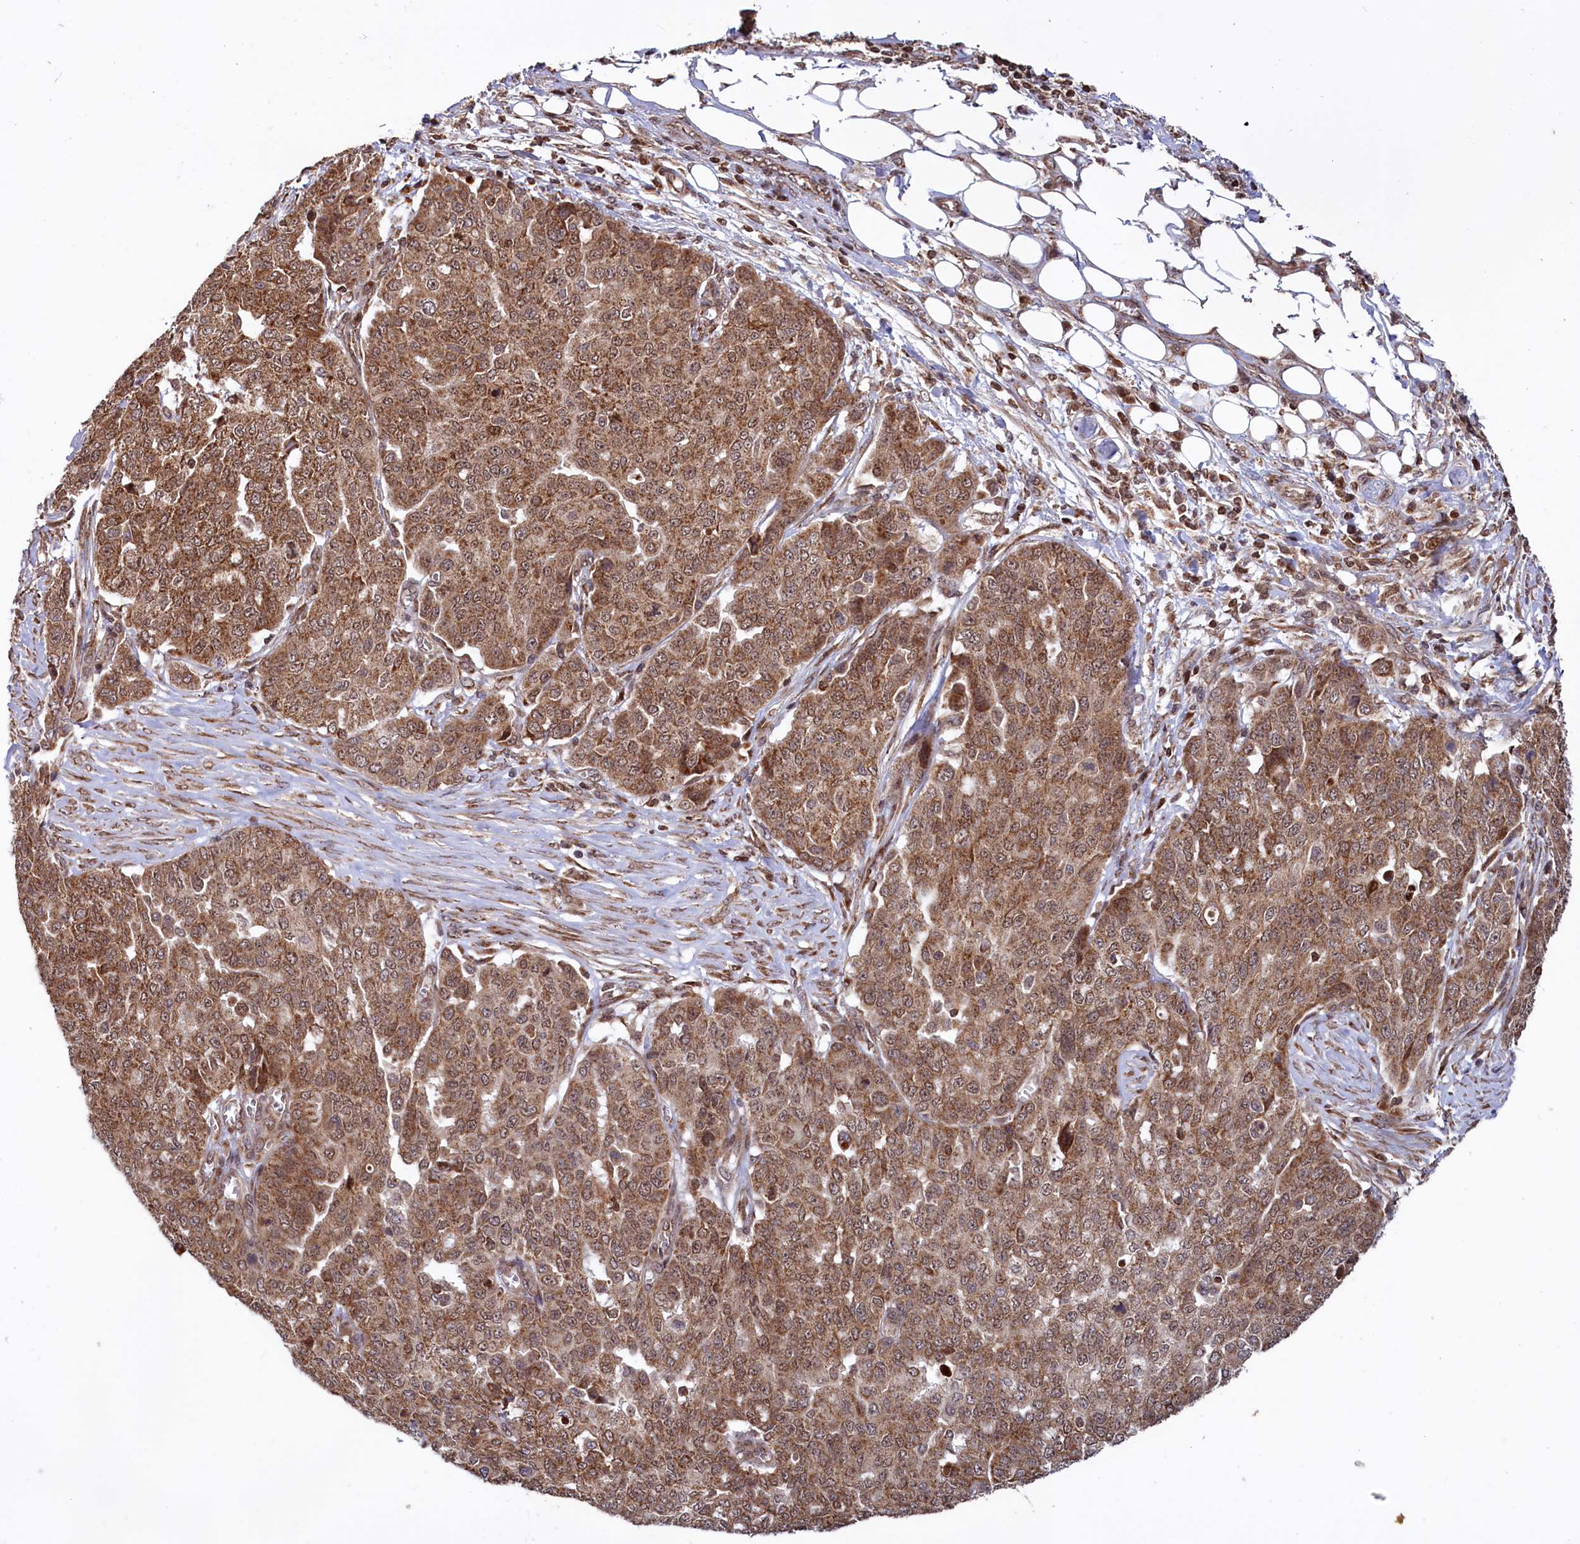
{"staining": {"intensity": "moderate", "quantity": ">75%", "location": "cytoplasmic/membranous,nuclear"}, "tissue": "ovarian cancer", "cell_type": "Tumor cells", "image_type": "cancer", "snomed": [{"axis": "morphology", "description": "Cystadenocarcinoma, serous, NOS"}, {"axis": "topography", "description": "Soft tissue"}, {"axis": "topography", "description": "Ovary"}], "caption": "Moderate cytoplasmic/membranous and nuclear protein positivity is present in approximately >75% of tumor cells in ovarian cancer.", "gene": "PHC3", "patient": {"sex": "female", "age": 57}}